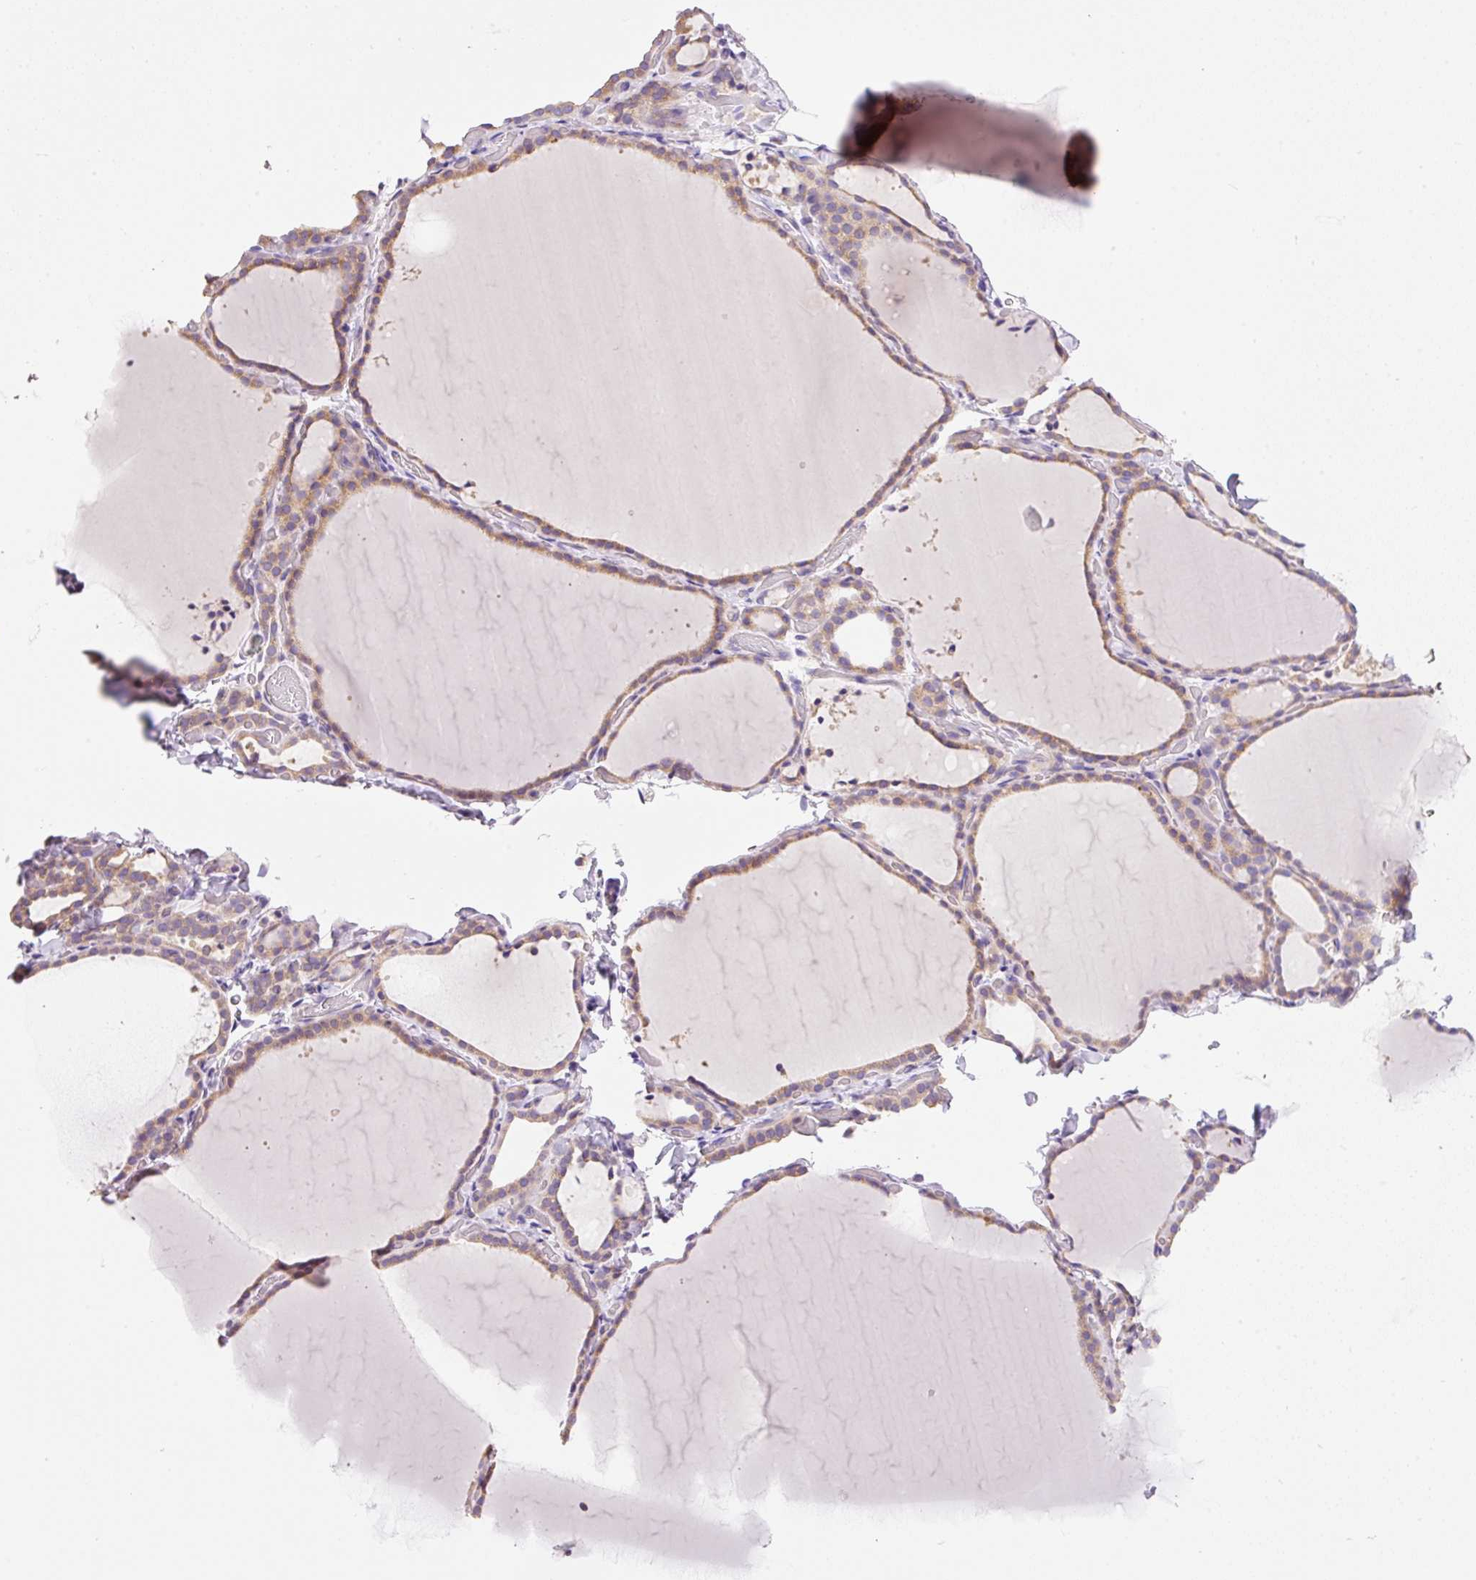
{"staining": {"intensity": "weak", "quantity": ">75%", "location": "cytoplasmic/membranous"}, "tissue": "thyroid gland", "cell_type": "Glandular cells", "image_type": "normal", "snomed": [{"axis": "morphology", "description": "Normal tissue, NOS"}, {"axis": "topography", "description": "Thyroid gland"}], "caption": "A high-resolution micrograph shows immunohistochemistry (IHC) staining of normal thyroid gland, which exhibits weak cytoplasmic/membranous expression in approximately >75% of glandular cells.", "gene": "PNPLA5", "patient": {"sex": "female", "age": 22}}